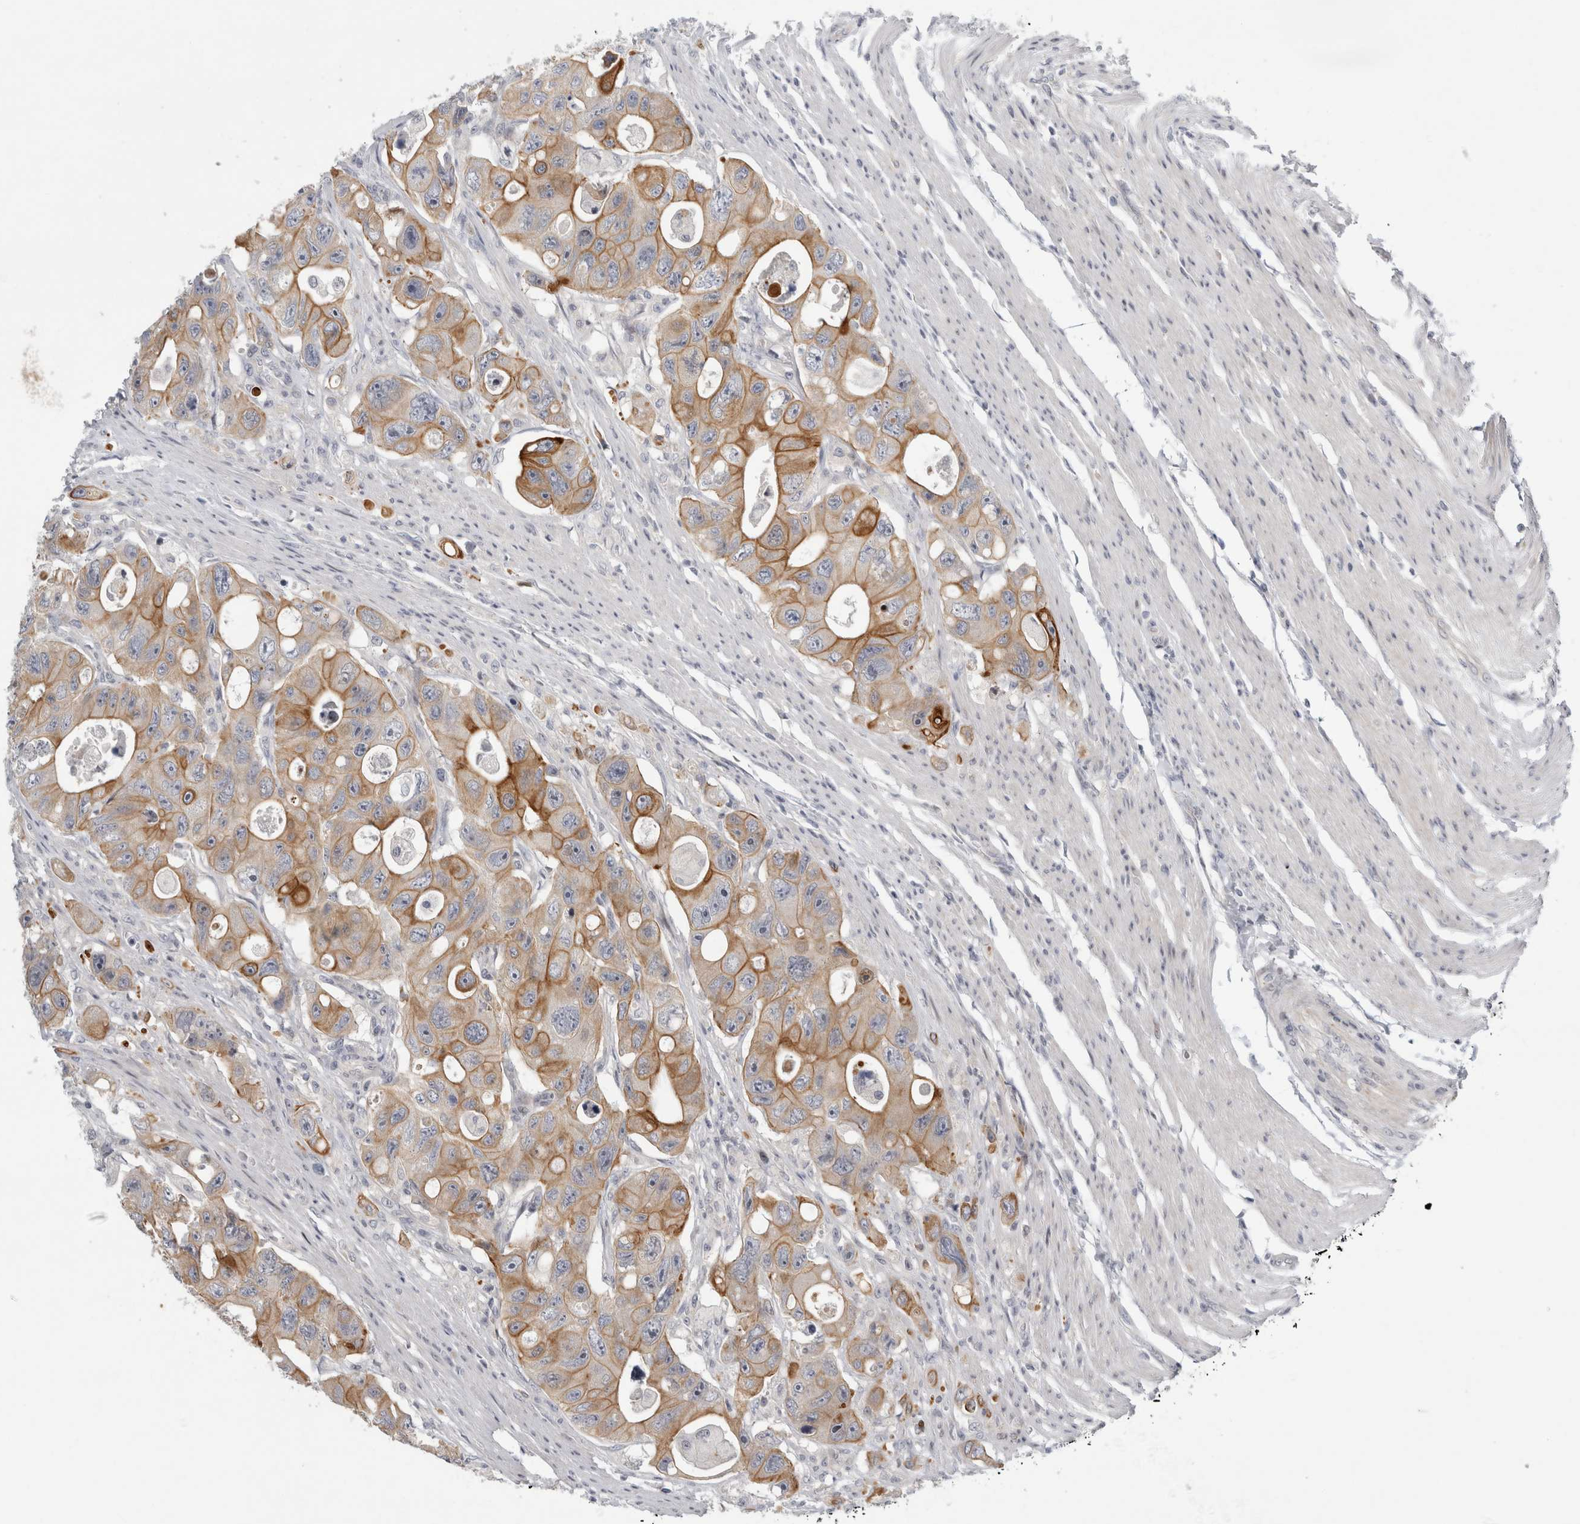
{"staining": {"intensity": "moderate", "quantity": ">75%", "location": "cytoplasmic/membranous"}, "tissue": "colorectal cancer", "cell_type": "Tumor cells", "image_type": "cancer", "snomed": [{"axis": "morphology", "description": "Adenocarcinoma, NOS"}, {"axis": "topography", "description": "Colon"}], "caption": "Colorectal adenocarcinoma stained with a brown dye displays moderate cytoplasmic/membranous positive expression in approximately >75% of tumor cells.", "gene": "UTP25", "patient": {"sex": "female", "age": 46}}